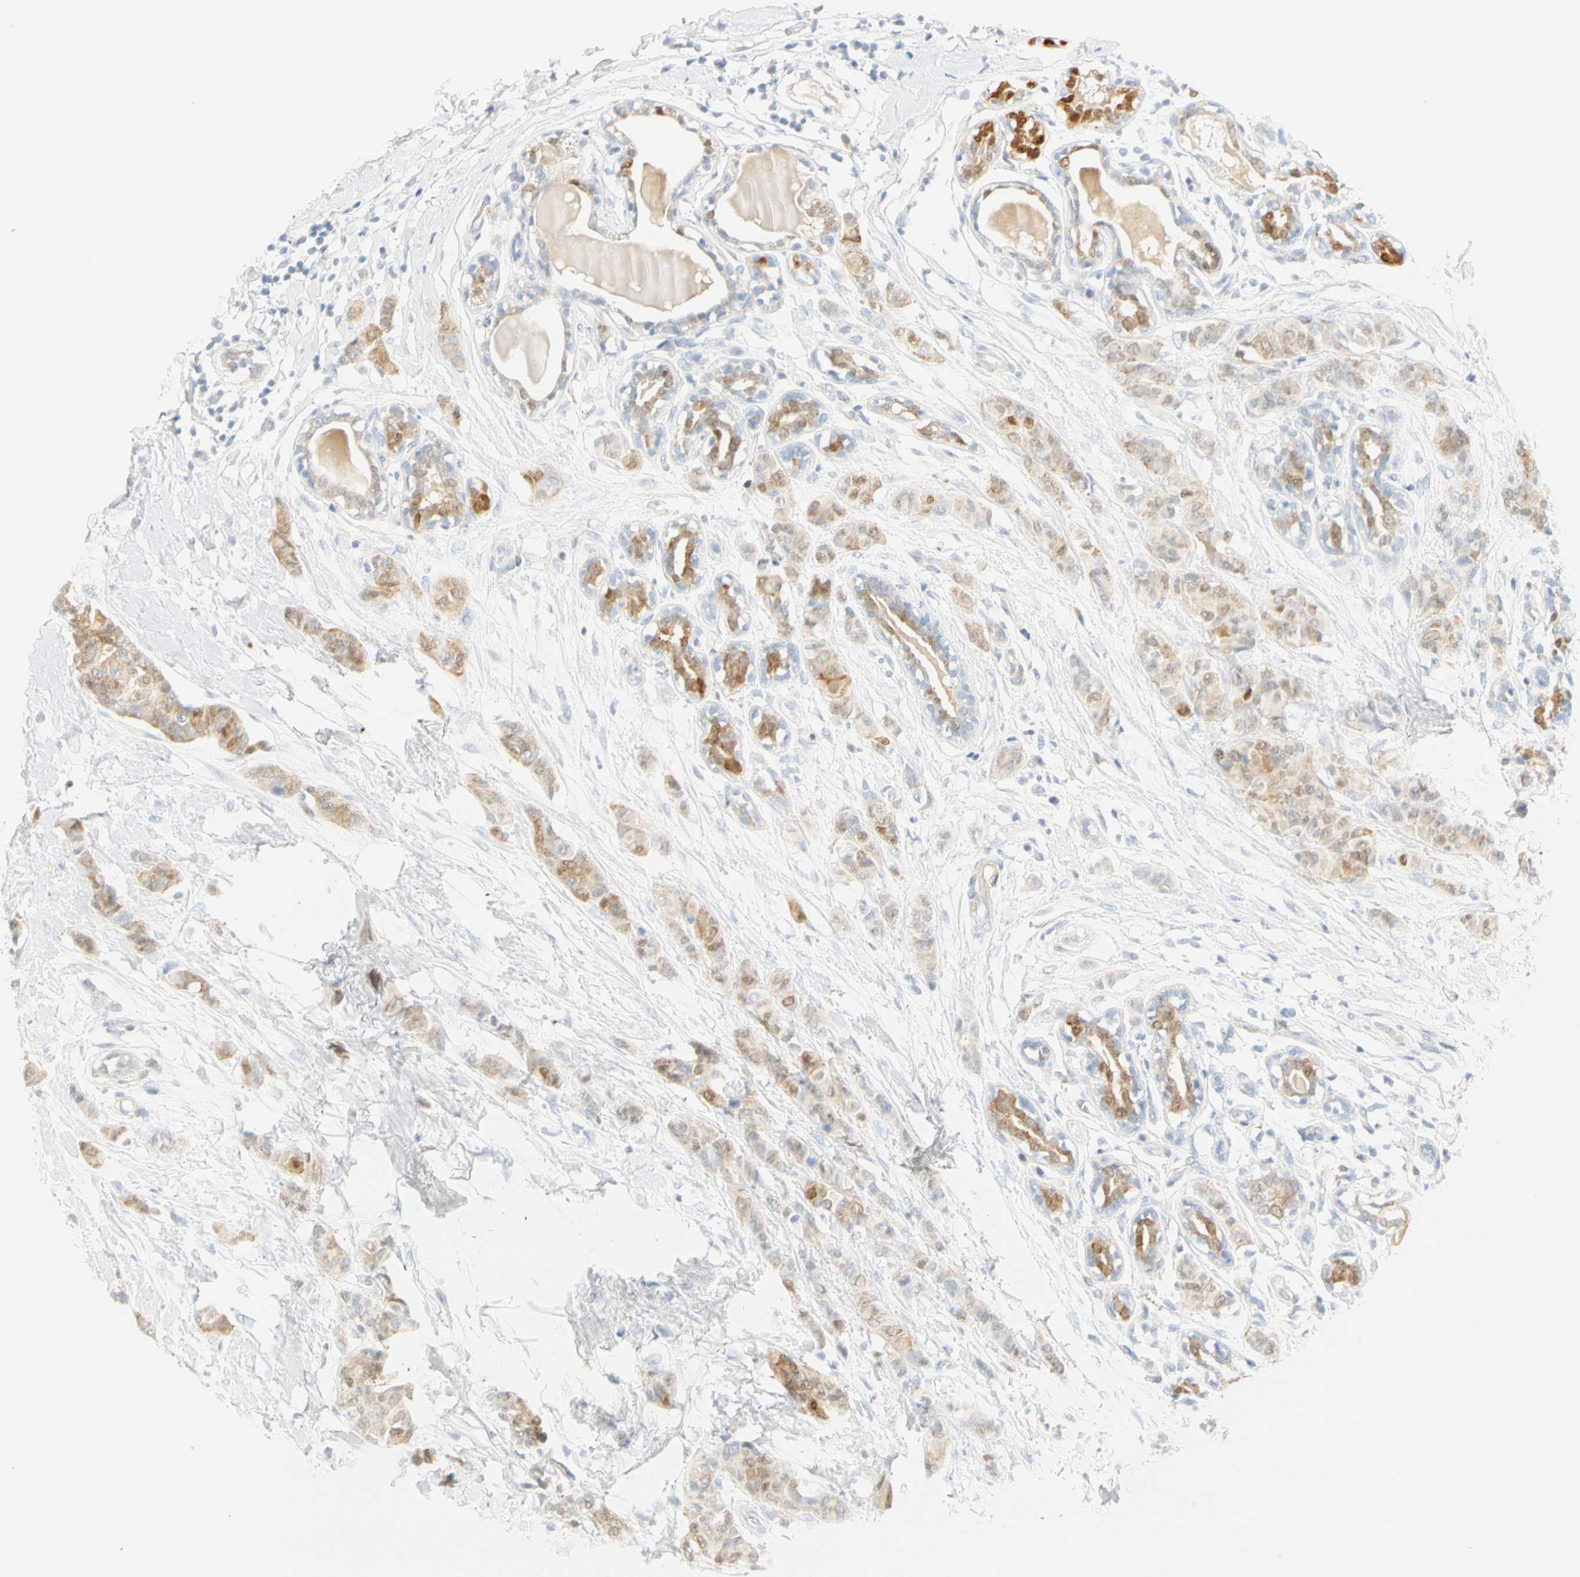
{"staining": {"intensity": "moderate", "quantity": "25%-75%", "location": "cytoplasmic/membranous"}, "tissue": "breast cancer", "cell_type": "Tumor cells", "image_type": "cancer", "snomed": [{"axis": "morphology", "description": "Normal tissue, NOS"}, {"axis": "morphology", "description": "Duct carcinoma"}, {"axis": "topography", "description": "Breast"}], "caption": "Moderate cytoplasmic/membranous protein positivity is identified in about 25%-75% of tumor cells in intraductal carcinoma (breast).", "gene": "SELENBP1", "patient": {"sex": "female", "age": 40}}